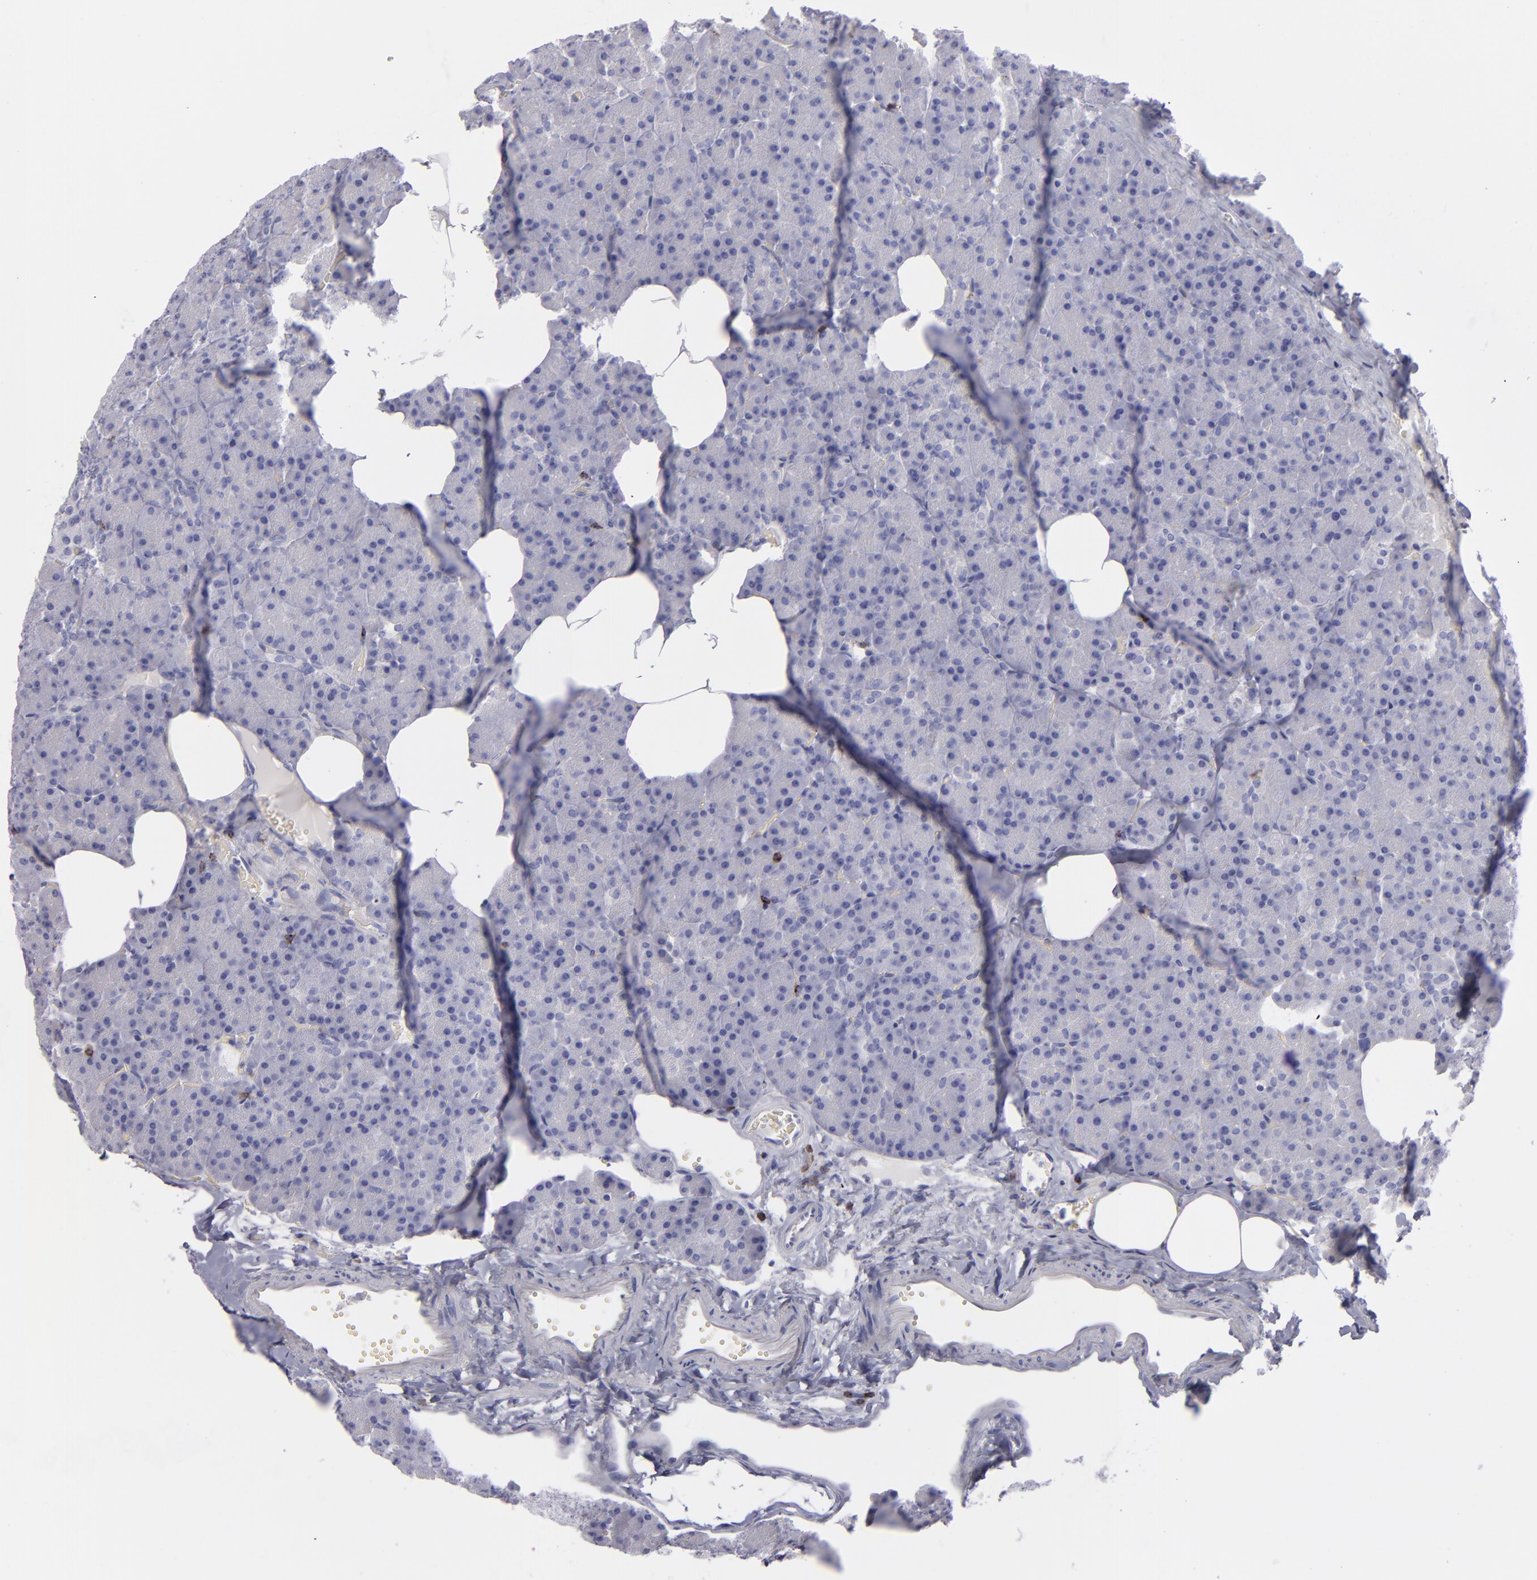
{"staining": {"intensity": "negative", "quantity": "none", "location": "none"}, "tissue": "pancreas", "cell_type": "Exocrine glandular cells", "image_type": "normal", "snomed": [{"axis": "morphology", "description": "Normal tissue, NOS"}, {"axis": "topography", "description": "Pancreas"}], "caption": "This is a histopathology image of immunohistochemistry (IHC) staining of benign pancreas, which shows no expression in exocrine glandular cells.", "gene": "CD2", "patient": {"sex": "female", "age": 35}}